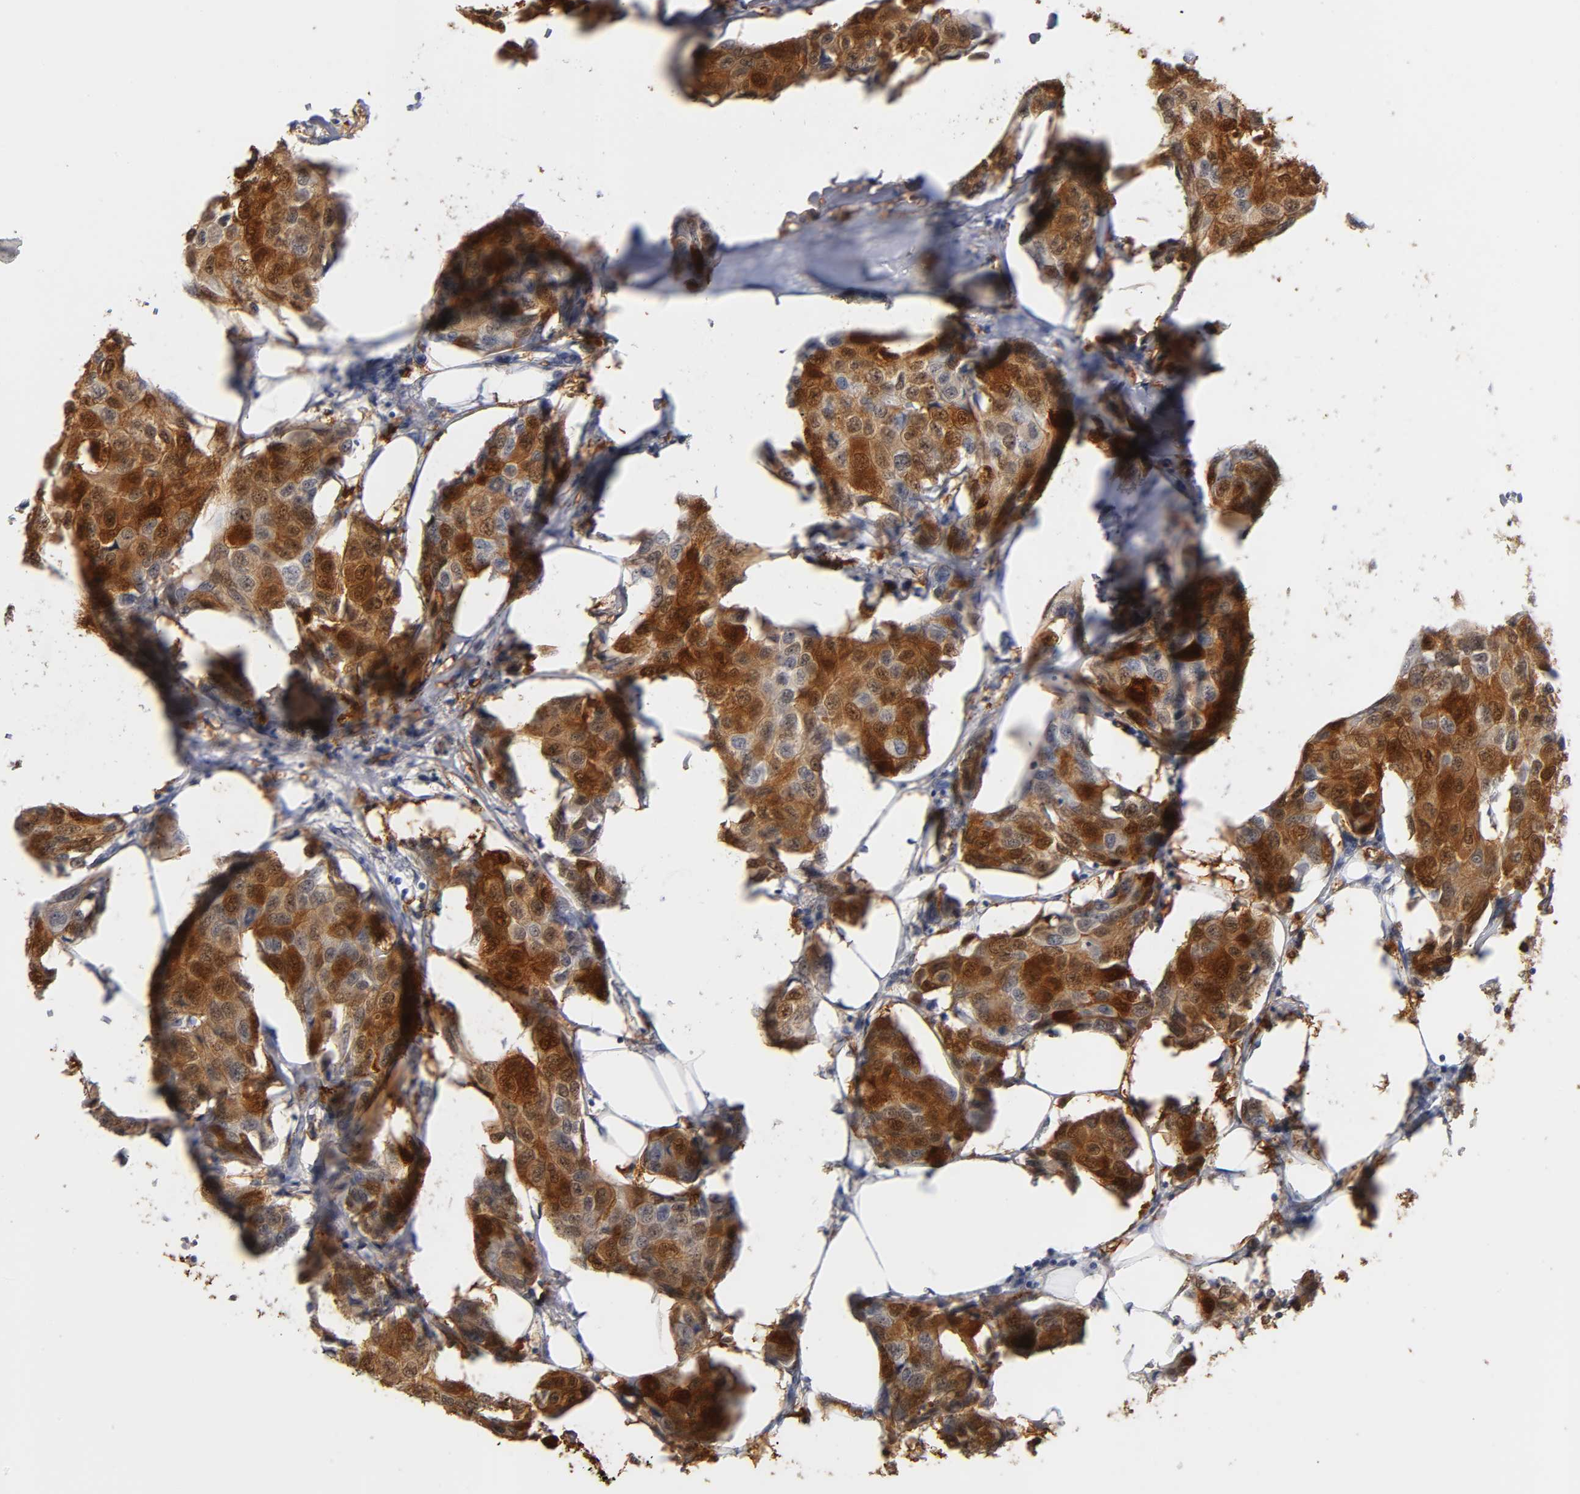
{"staining": {"intensity": "strong", "quantity": ">75%", "location": "cytoplasmic/membranous,nuclear"}, "tissue": "breast cancer", "cell_type": "Tumor cells", "image_type": "cancer", "snomed": [{"axis": "morphology", "description": "Duct carcinoma"}, {"axis": "topography", "description": "Breast"}], "caption": "IHC of breast cancer (infiltrating ductal carcinoma) reveals high levels of strong cytoplasmic/membranous and nuclear expression in approximately >75% of tumor cells. (Brightfield microscopy of DAB IHC at high magnification).", "gene": "CRABP2", "patient": {"sex": "female", "age": 80}}